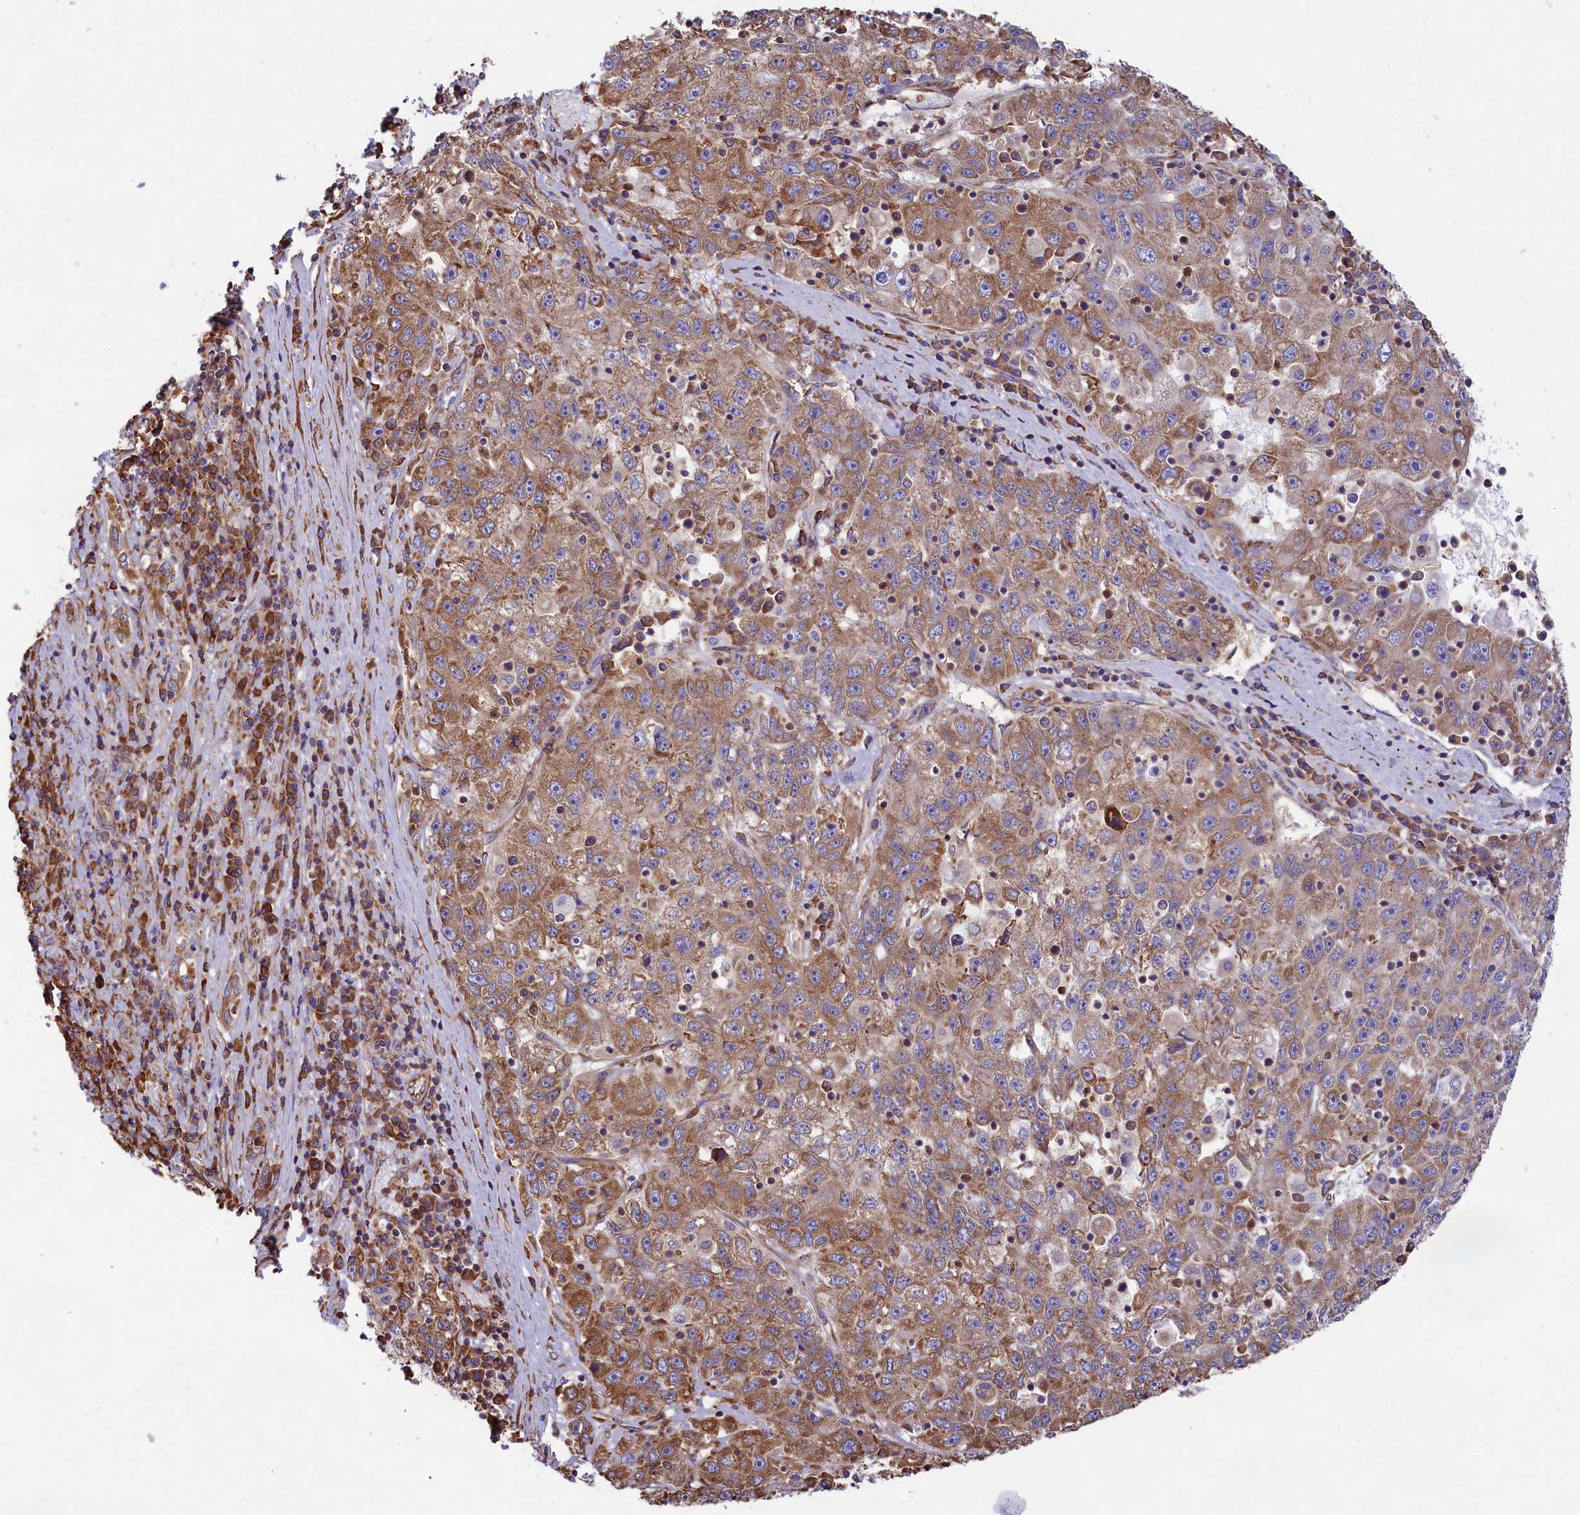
{"staining": {"intensity": "moderate", "quantity": ">75%", "location": "cytoplasmic/membranous"}, "tissue": "liver cancer", "cell_type": "Tumor cells", "image_type": "cancer", "snomed": [{"axis": "morphology", "description": "Carcinoma, Hepatocellular, NOS"}, {"axis": "topography", "description": "Liver"}], "caption": "Approximately >75% of tumor cells in human hepatocellular carcinoma (liver) reveal moderate cytoplasmic/membranous protein positivity as visualized by brown immunohistochemical staining.", "gene": "GYS1", "patient": {"sex": "male", "age": 49}}